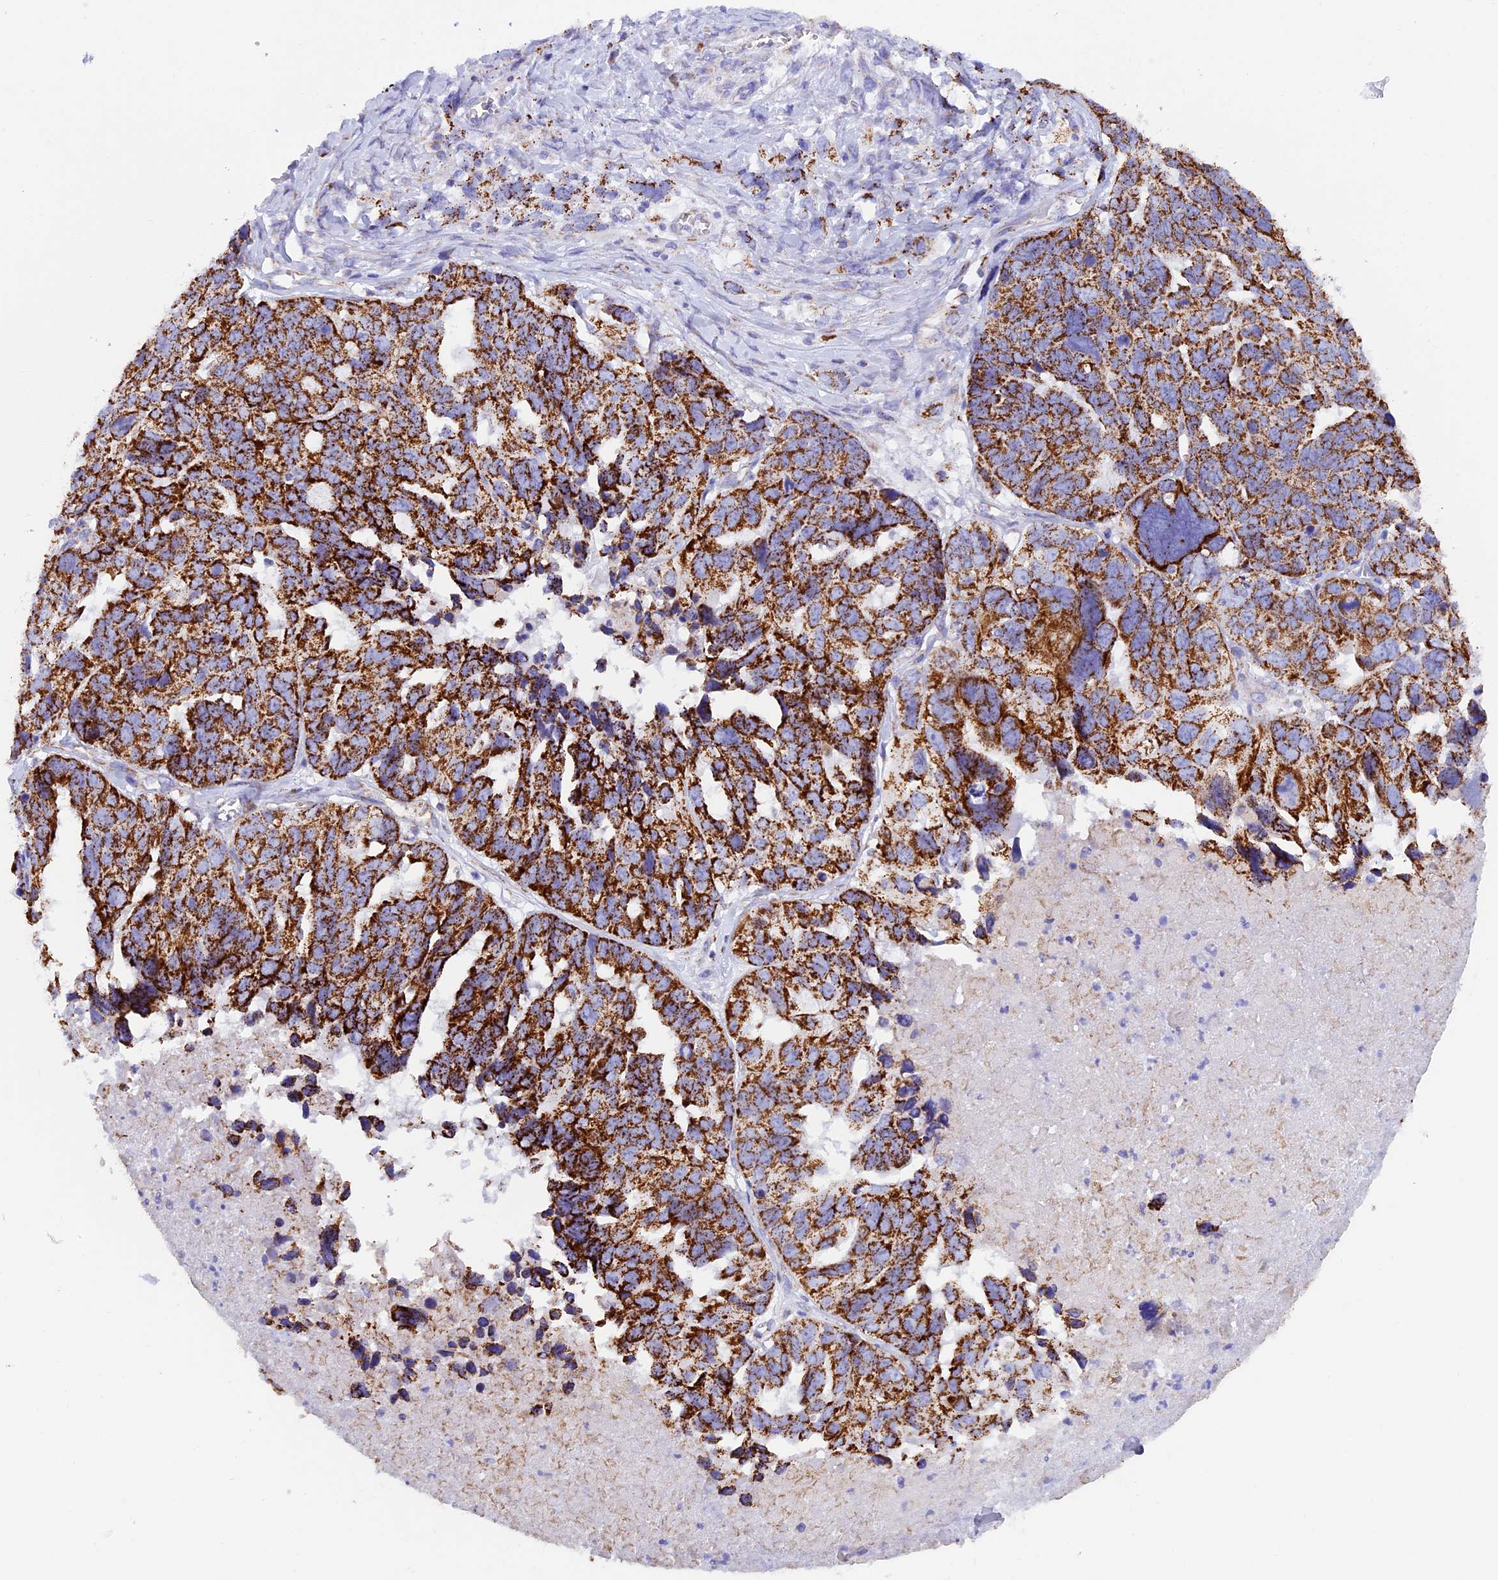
{"staining": {"intensity": "strong", "quantity": ">75%", "location": "cytoplasmic/membranous"}, "tissue": "ovarian cancer", "cell_type": "Tumor cells", "image_type": "cancer", "snomed": [{"axis": "morphology", "description": "Cystadenocarcinoma, serous, NOS"}, {"axis": "topography", "description": "Ovary"}], "caption": "The micrograph displays a brown stain indicating the presence of a protein in the cytoplasmic/membranous of tumor cells in serous cystadenocarcinoma (ovarian). Ihc stains the protein in brown and the nuclei are stained blue.", "gene": "SLC8B1", "patient": {"sex": "female", "age": 79}}